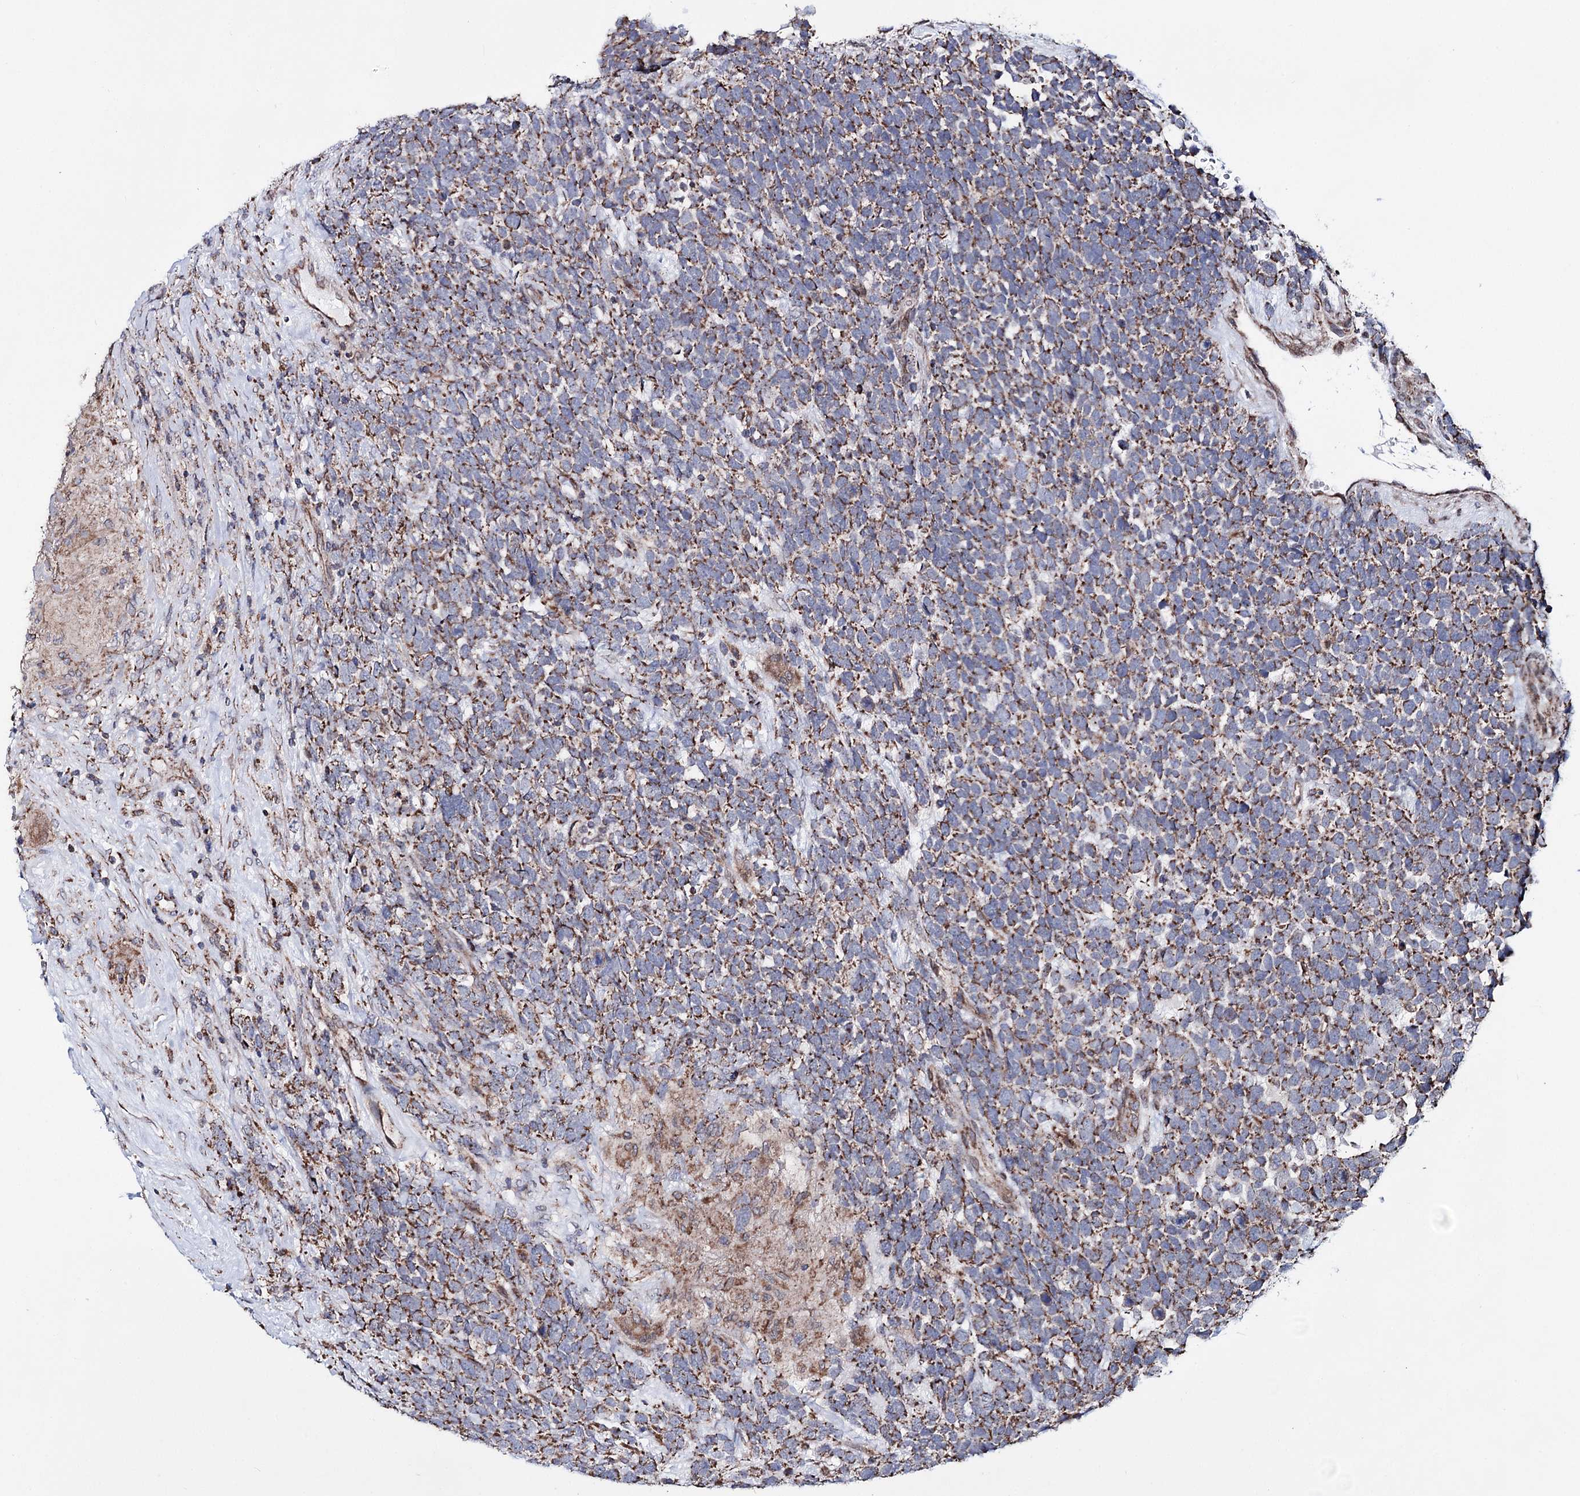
{"staining": {"intensity": "moderate", "quantity": ">75%", "location": "cytoplasmic/membranous"}, "tissue": "urothelial cancer", "cell_type": "Tumor cells", "image_type": "cancer", "snomed": [{"axis": "morphology", "description": "Urothelial carcinoma, High grade"}, {"axis": "topography", "description": "Urinary bladder"}], "caption": "Urothelial cancer stained with a protein marker reveals moderate staining in tumor cells.", "gene": "CREB3L4", "patient": {"sex": "female", "age": 82}}